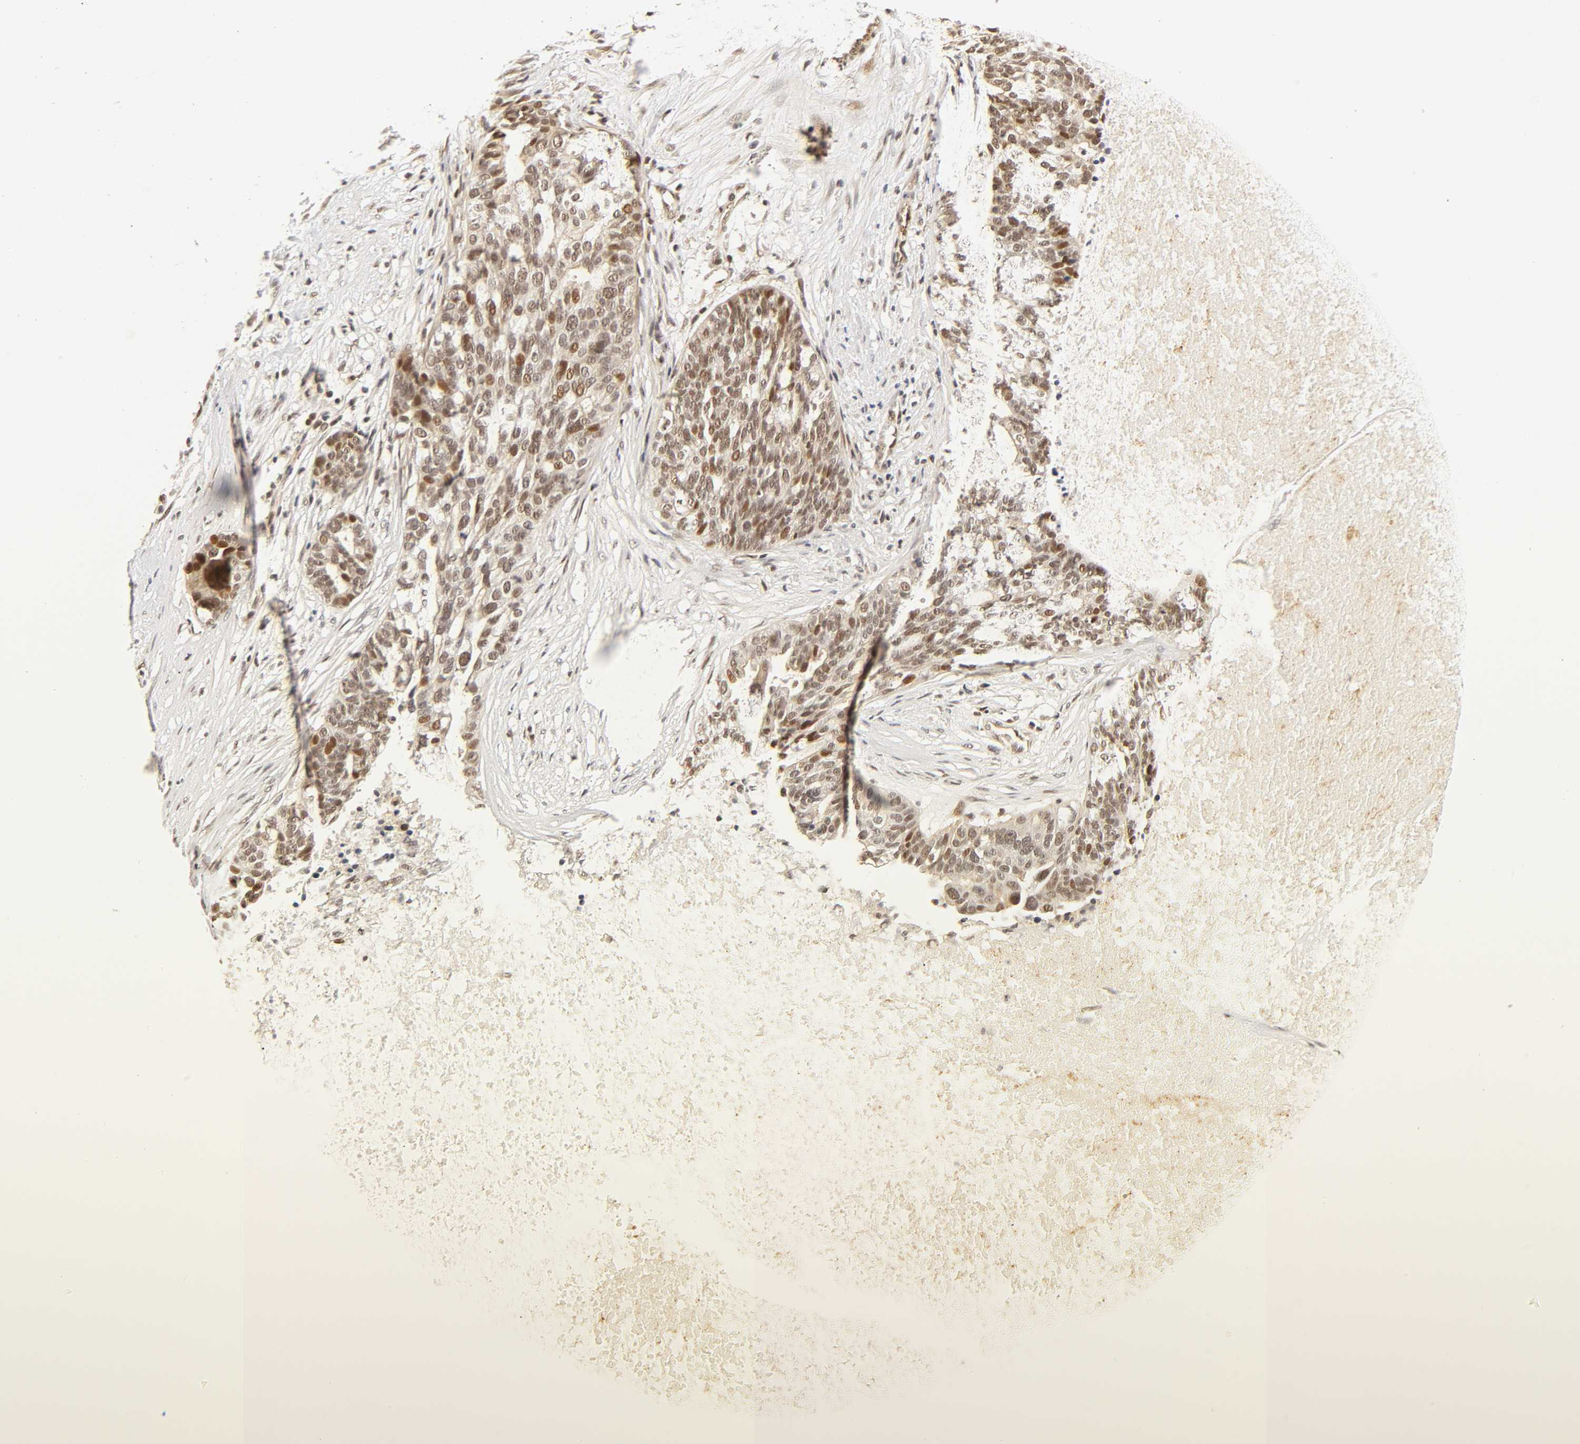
{"staining": {"intensity": "moderate", "quantity": "25%-75%", "location": "cytoplasmic/membranous,nuclear"}, "tissue": "ovarian cancer", "cell_type": "Tumor cells", "image_type": "cancer", "snomed": [{"axis": "morphology", "description": "Cystadenocarcinoma, serous, NOS"}, {"axis": "topography", "description": "Ovary"}], "caption": "Protein analysis of ovarian serous cystadenocarcinoma tissue exhibits moderate cytoplasmic/membranous and nuclear positivity in approximately 25%-75% of tumor cells. (DAB (3,3'-diaminobenzidine) IHC with brightfield microscopy, high magnification).", "gene": "TAF10", "patient": {"sex": "female", "age": 59}}